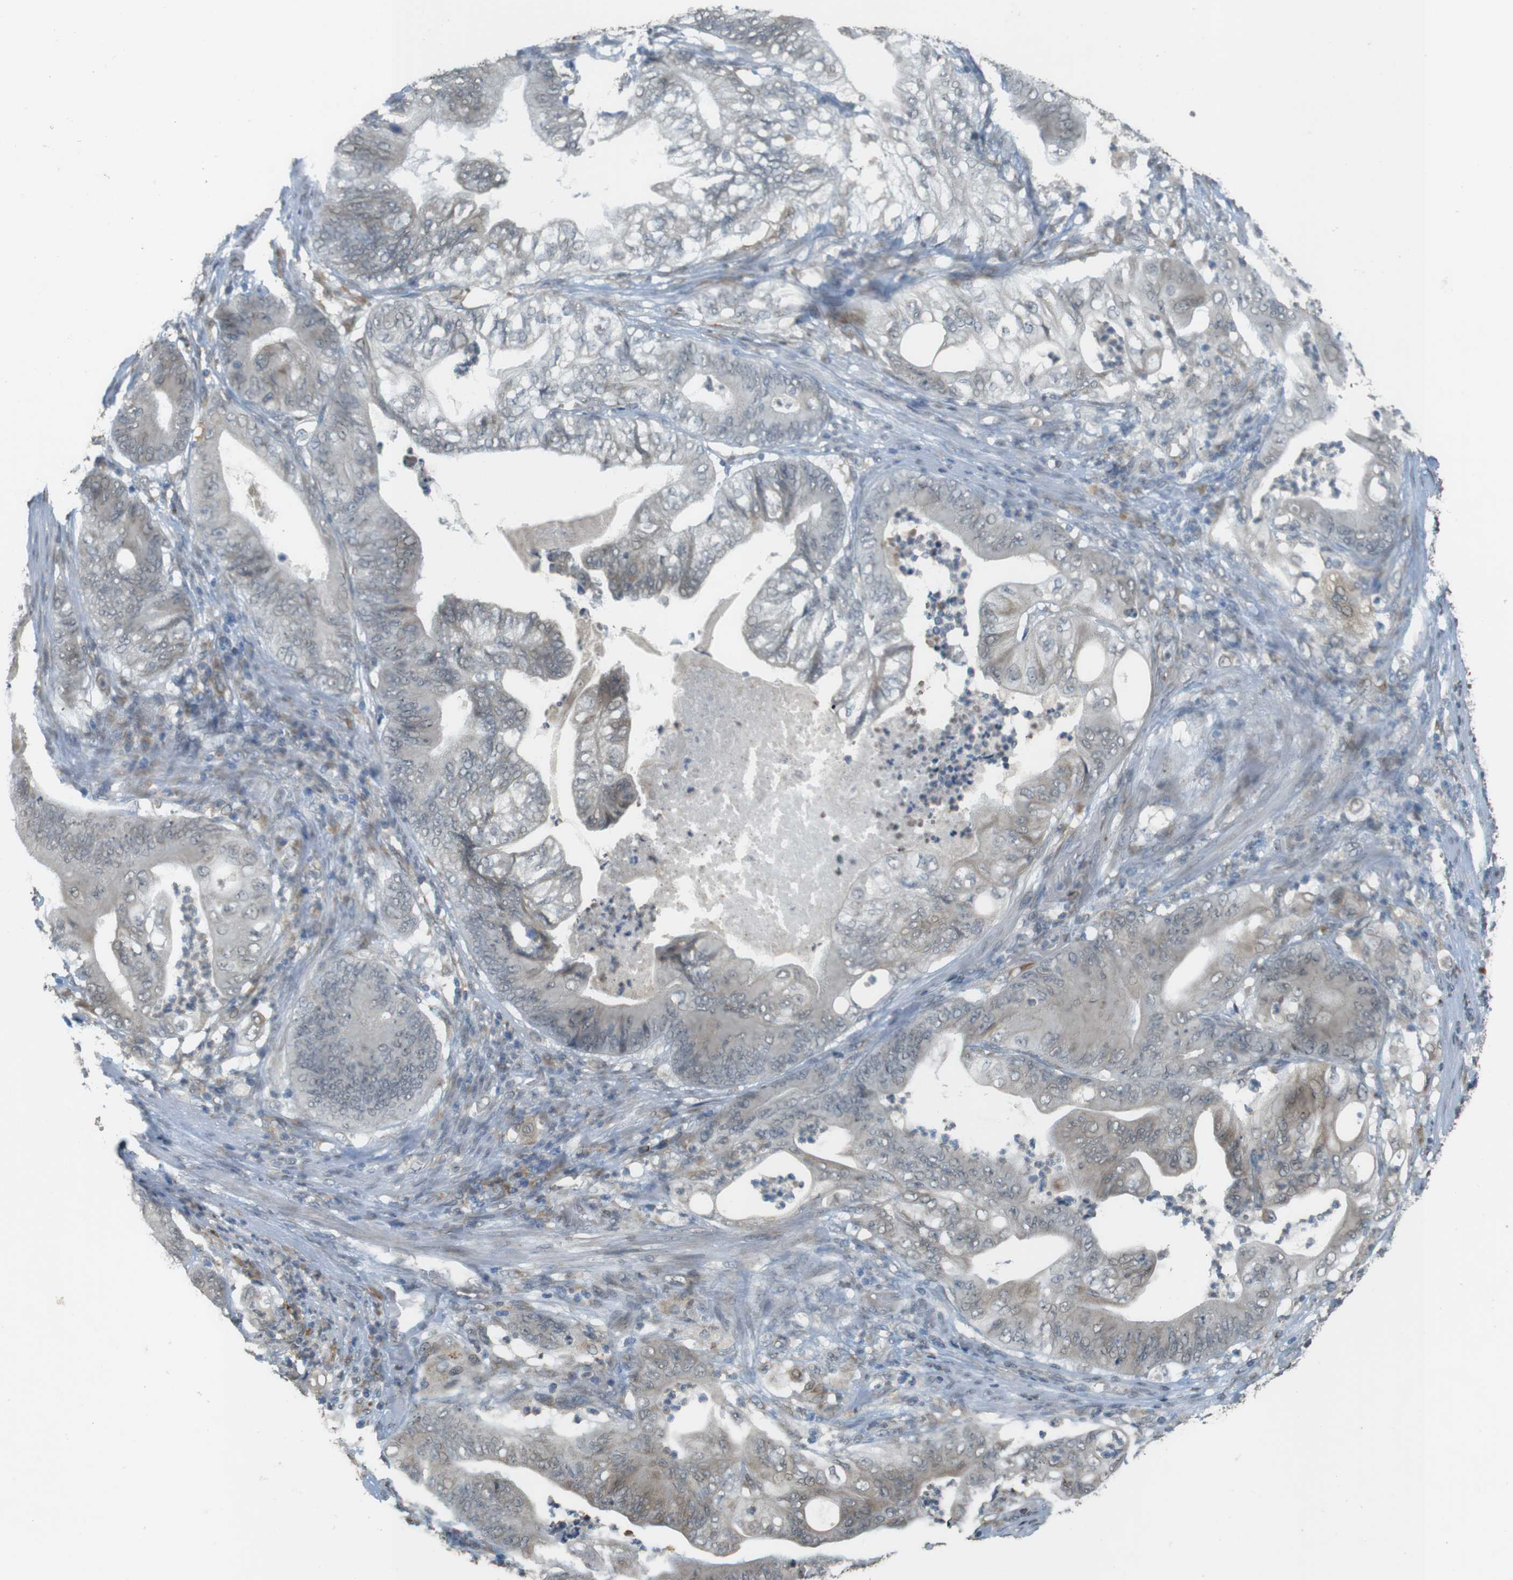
{"staining": {"intensity": "weak", "quantity": "<25%", "location": "cytoplasmic/membranous"}, "tissue": "stomach cancer", "cell_type": "Tumor cells", "image_type": "cancer", "snomed": [{"axis": "morphology", "description": "Adenocarcinoma, NOS"}, {"axis": "topography", "description": "Stomach"}], "caption": "High magnification brightfield microscopy of adenocarcinoma (stomach) stained with DAB (brown) and counterstained with hematoxylin (blue): tumor cells show no significant staining.", "gene": "FZD10", "patient": {"sex": "female", "age": 73}}